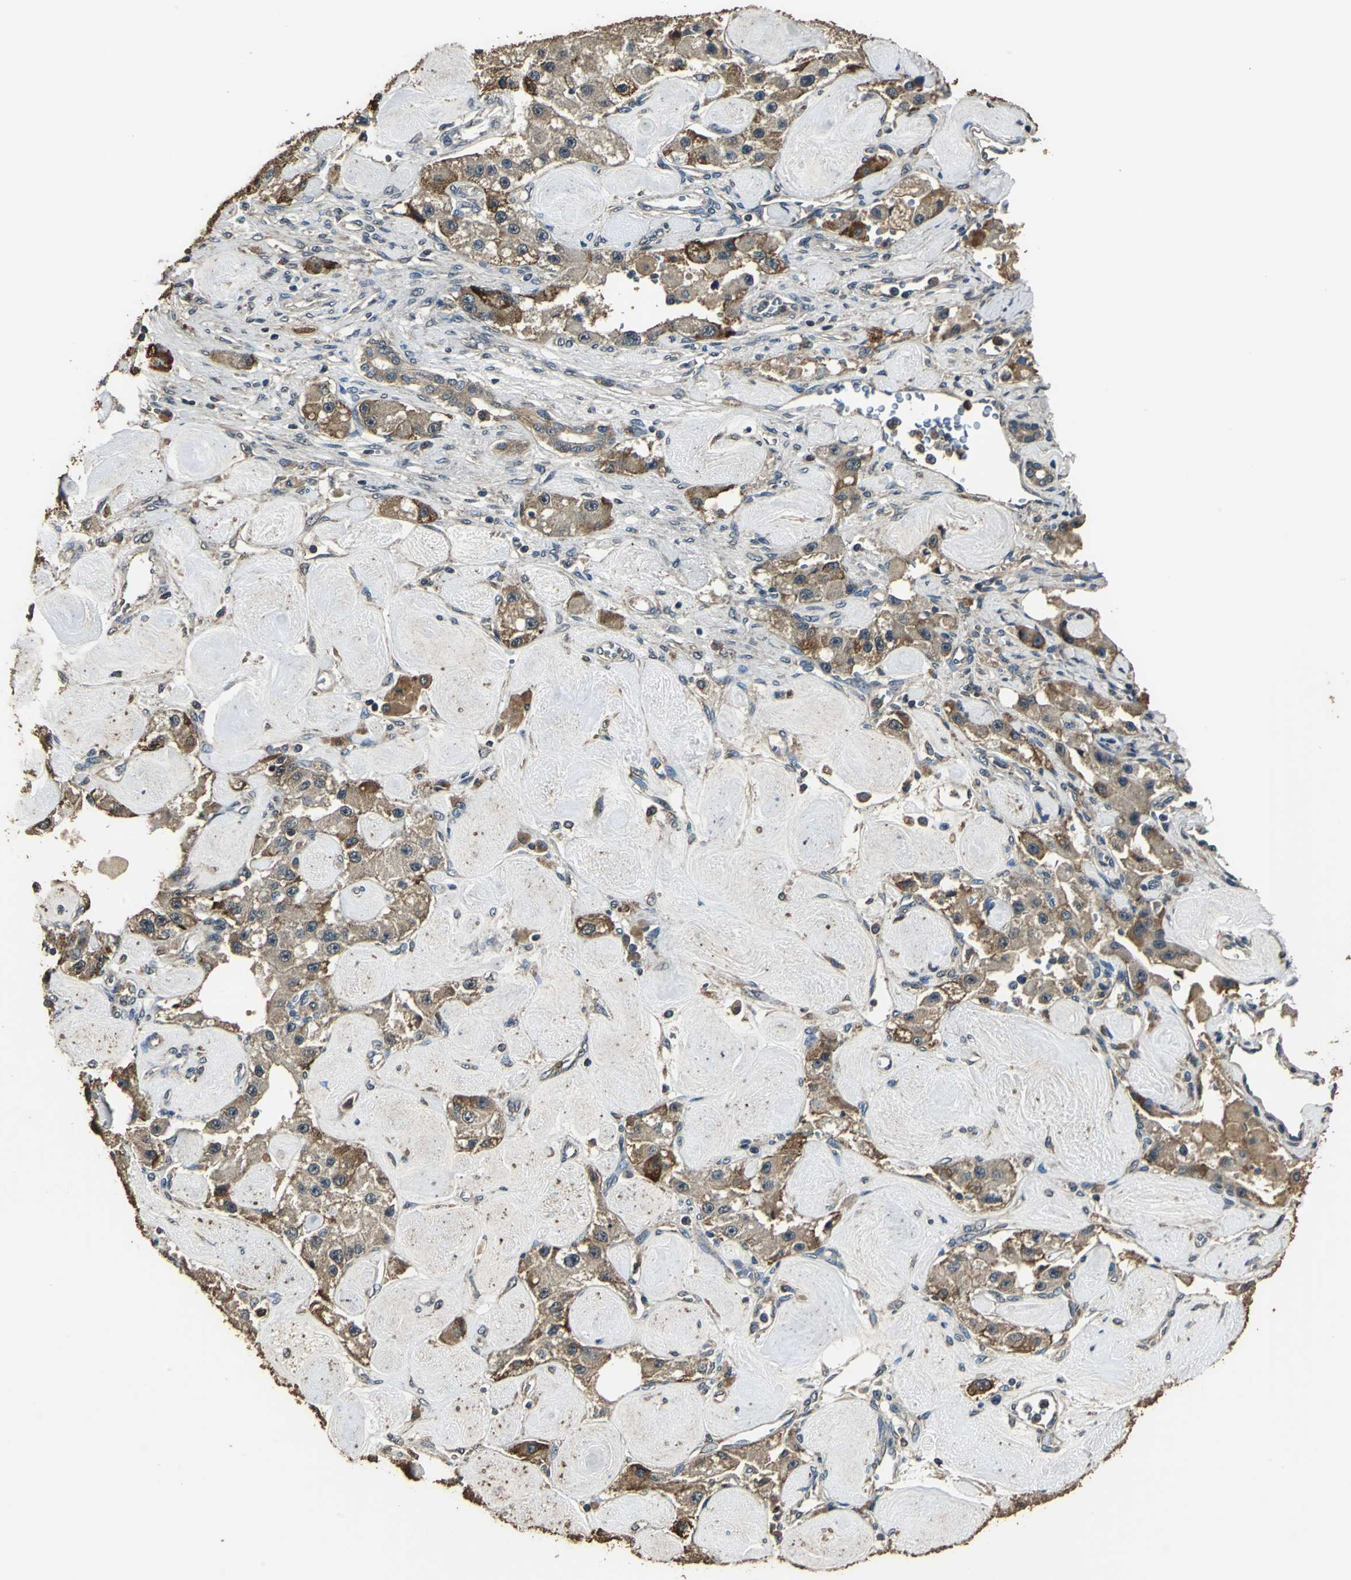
{"staining": {"intensity": "moderate", "quantity": ">75%", "location": "cytoplasmic/membranous"}, "tissue": "carcinoid", "cell_type": "Tumor cells", "image_type": "cancer", "snomed": [{"axis": "morphology", "description": "Carcinoid, malignant, NOS"}, {"axis": "topography", "description": "Pancreas"}], "caption": "Tumor cells show moderate cytoplasmic/membranous expression in about >75% of cells in carcinoid.", "gene": "TMPRSS4", "patient": {"sex": "male", "age": 41}}